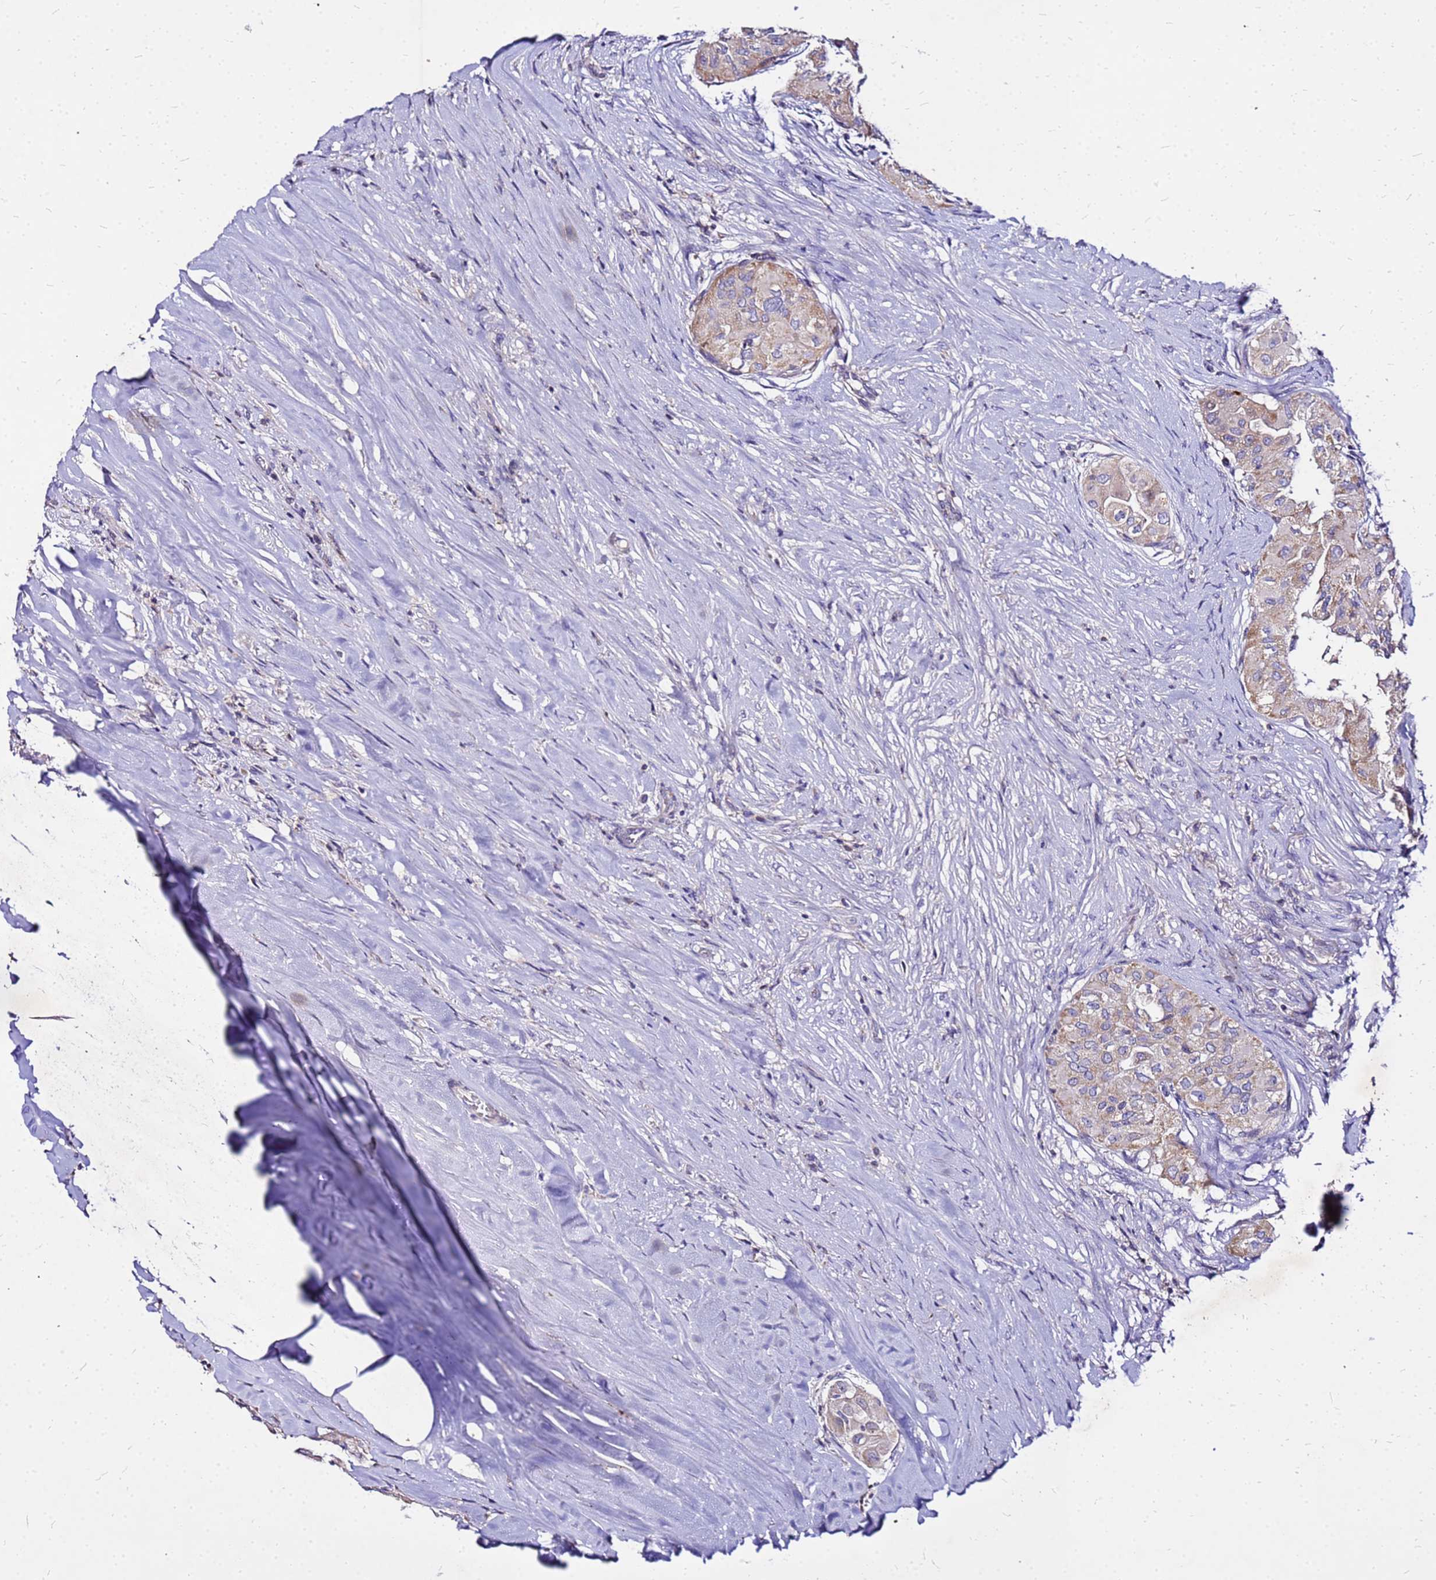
{"staining": {"intensity": "weak", "quantity": "25%-75%", "location": "cytoplasmic/membranous"}, "tissue": "thyroid cancer", "cell_type": "Tumor cells", "image_type": "cancer", "snomed": [{"axis": "morphology", "description": "Papillary adenocarcinoma, NOS"}, {"axis": "topography", "description": "Thyroid gland"}], "caption": "Tumor cells exhibit low levels of weak cytoplasmic/membranous expression in about 25%-75% of cells in thyroid cancer (papillary adenocarcinoma).", "gene": "COX14", "patient": {"sex": "female", "age": 59}}